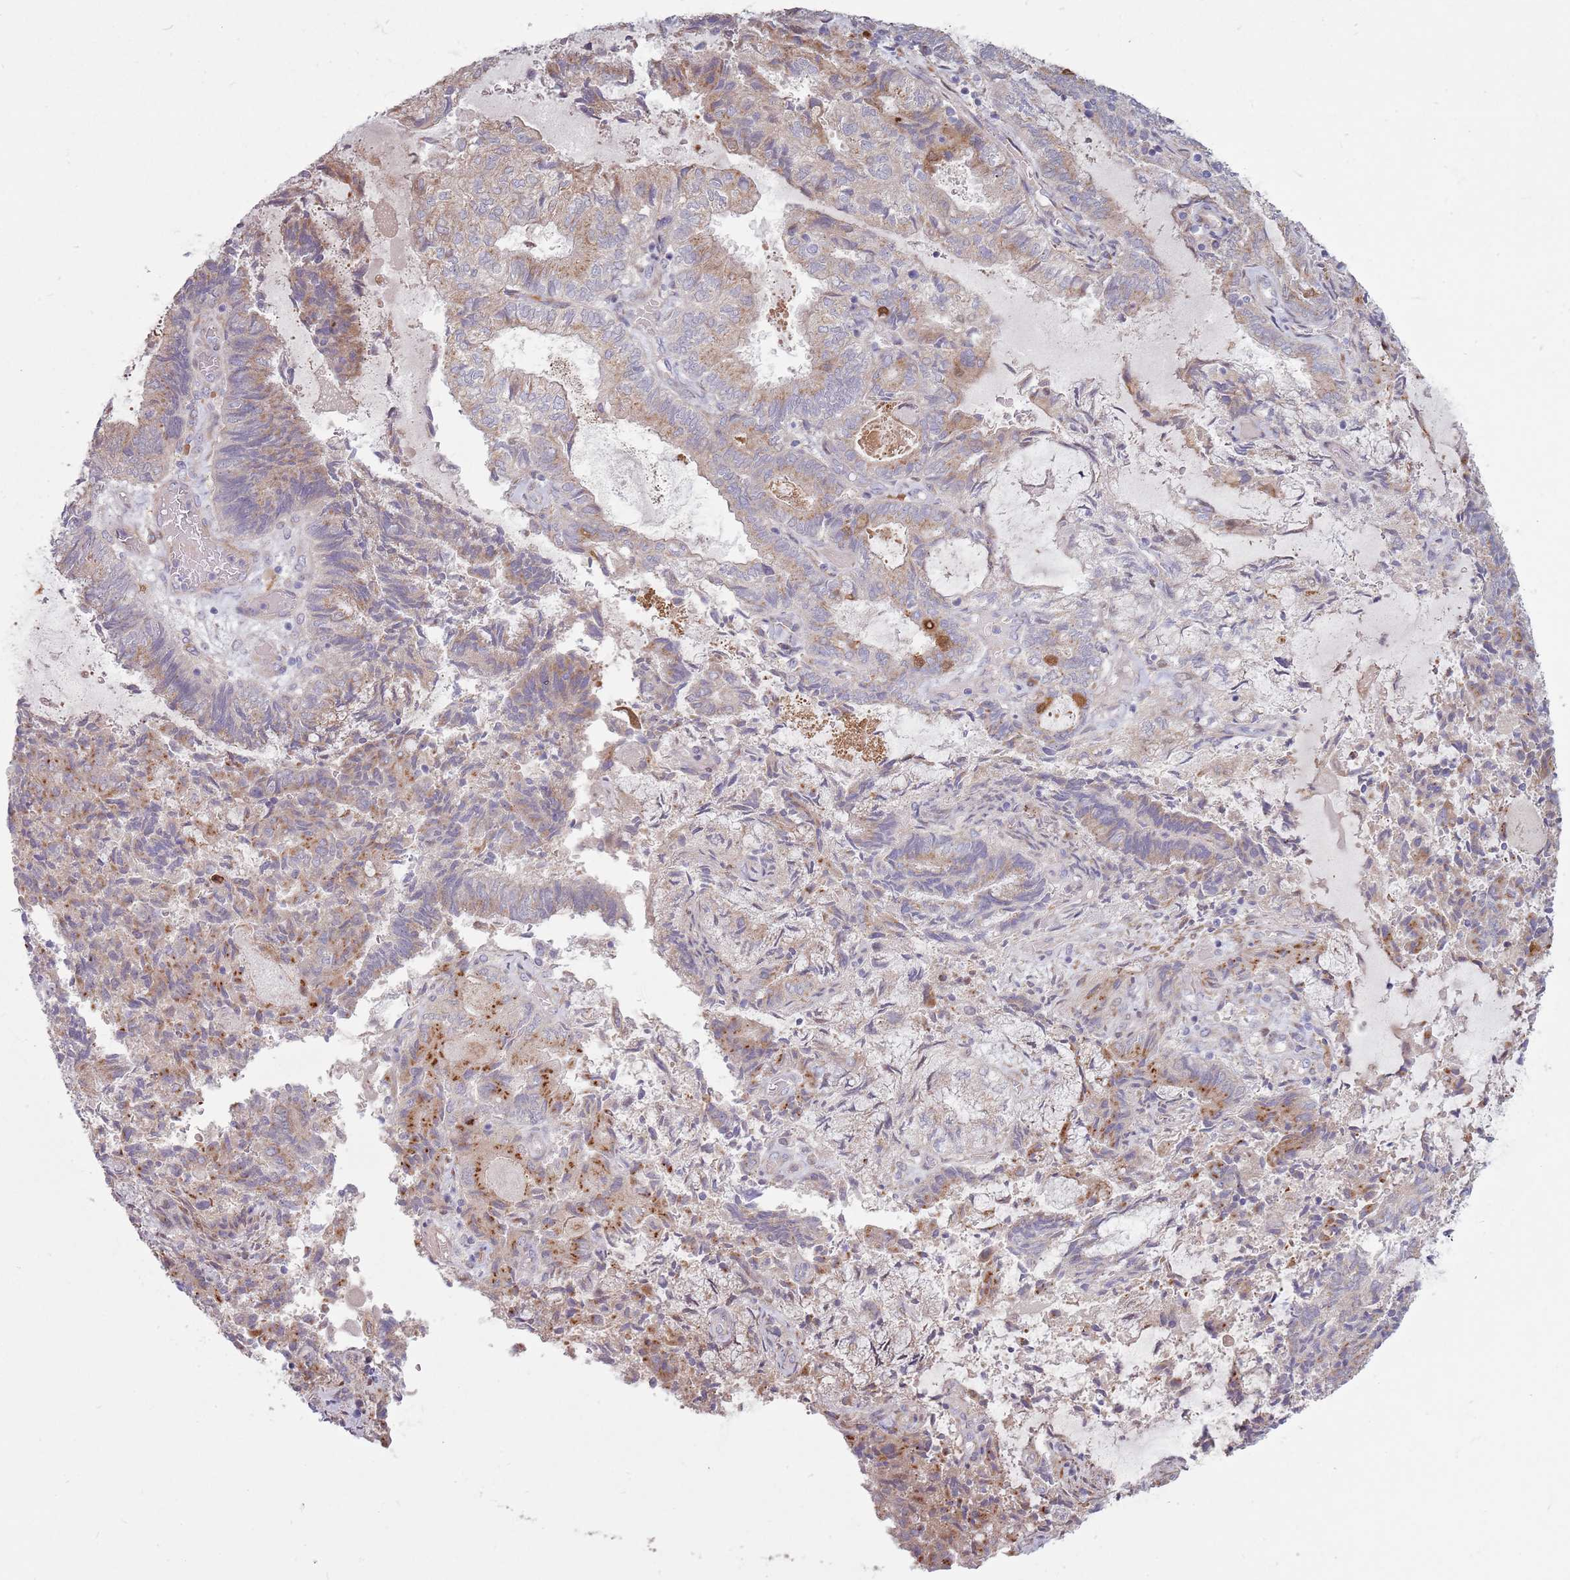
{"staining": {"intensity": "moderate", "quantity": "25%-75%", "location": "cytoplasmic/membranous"}, "tissue": "endometrial cancer", "cell_type": "Tumor cells", "image_type": "cancer", "snomed": [{"axis": "morphology", "description": "Adenocarcinoma, NOS"}, {"axis": "topography", "description": "Endometrium"}], "caption": "About 25%-75% of tumor cells in human adenocarcinoma (endometrial) show moderate cytoplasmic/membranous protein staining as visualized by brown immunohistochemical staining.", "gene": "CCDC150", "patient": {"sex": "female", "age": 80}}